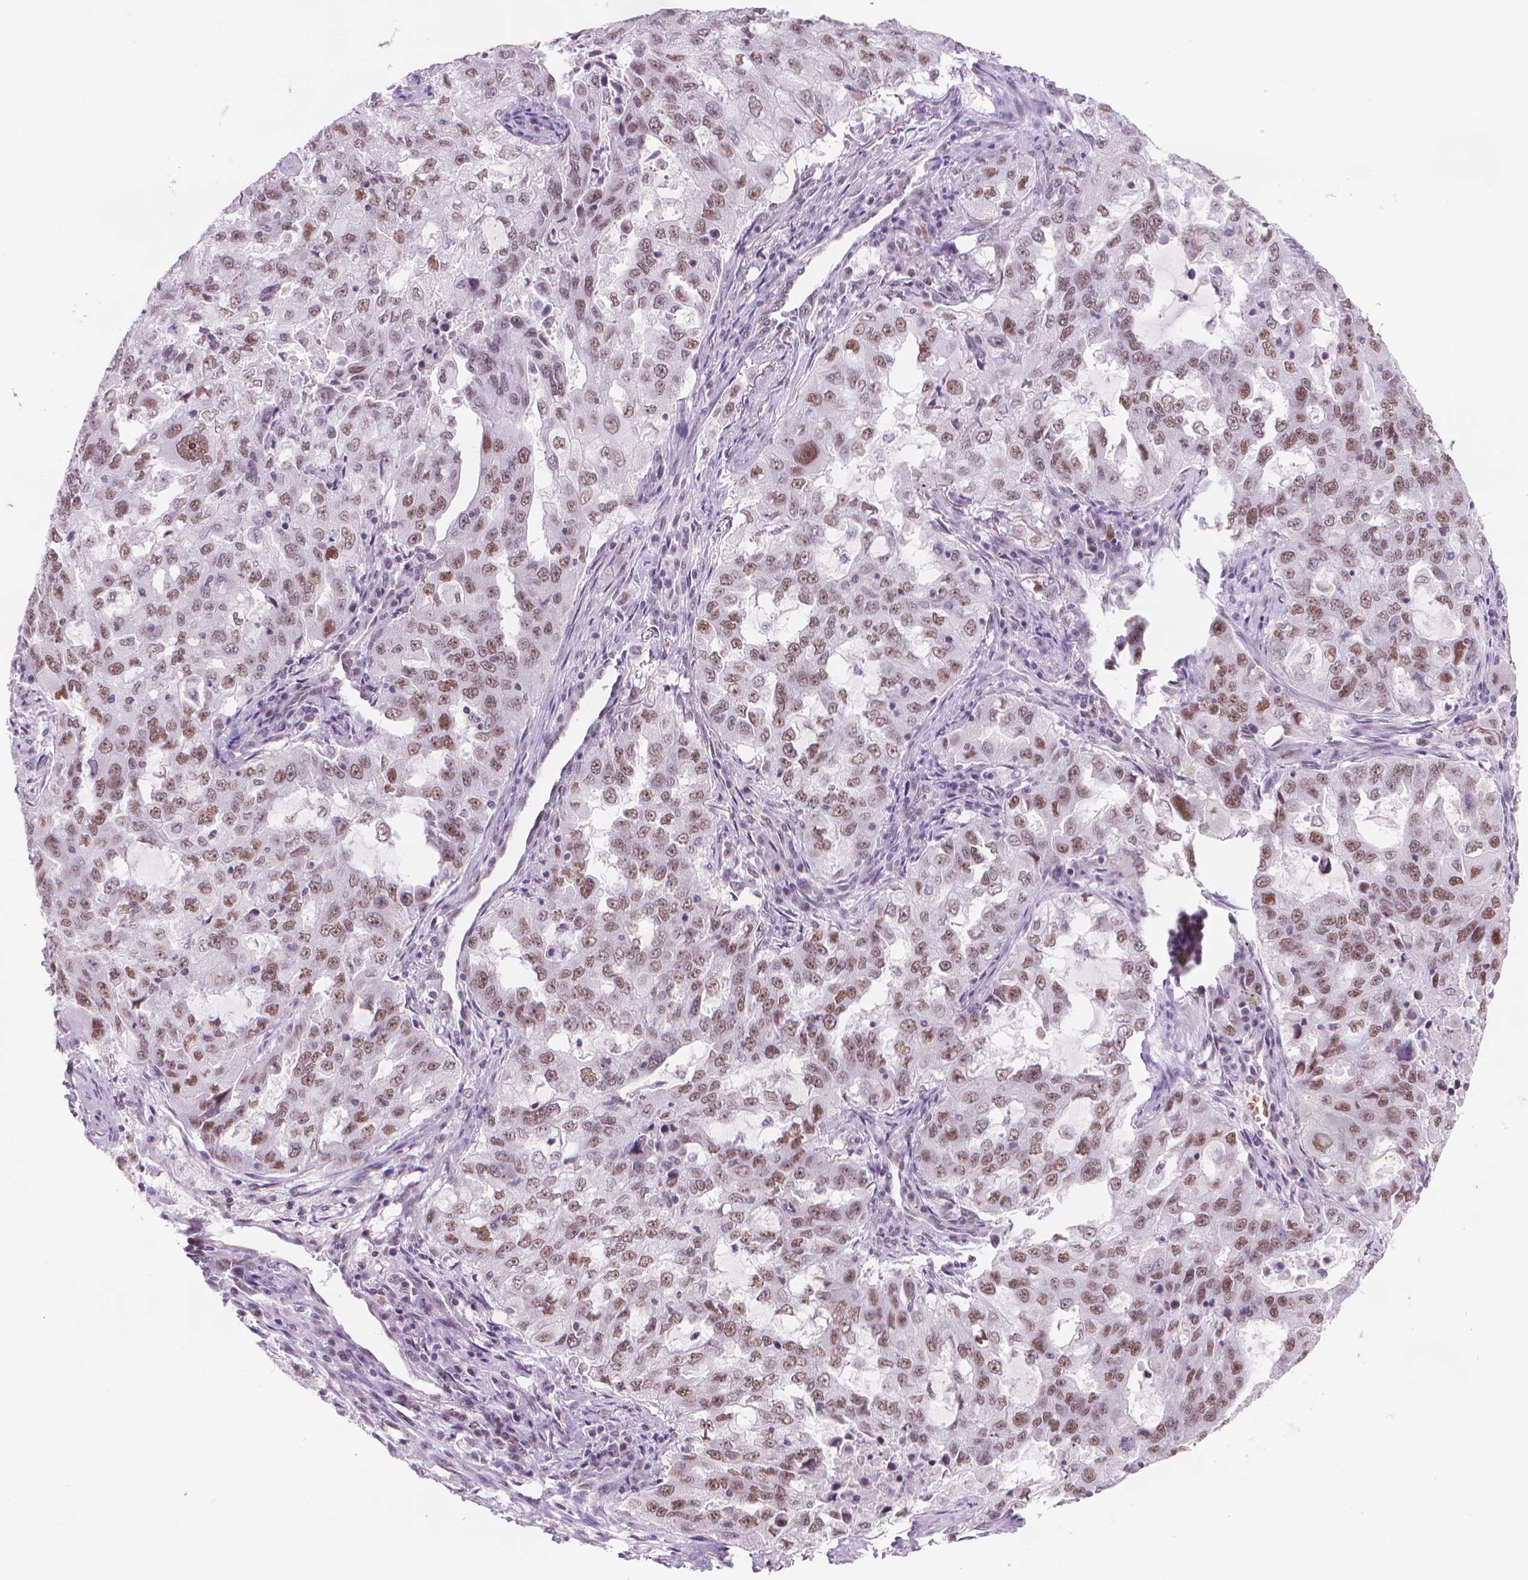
{"staining": {"intensity": "moderate", "quantity": ">75%", "location": "nuclear"}, "tissue": "lung cancer", "cell_type": "Tumor cells", "image_type": "cancer", "snomed": [{"axis": "morphology", "description": "Adenocarcinoma, NOS"}, {"axis": "topography", "description": "Lung"}], "caption": "Moderate nuclear expression for a protein is identified in approximately >75% of tumor cells of lung cancer using immunohistochemistry (IHC).", "gene": "POLR3D", "patient": {"sex": "female", "age": 61}}